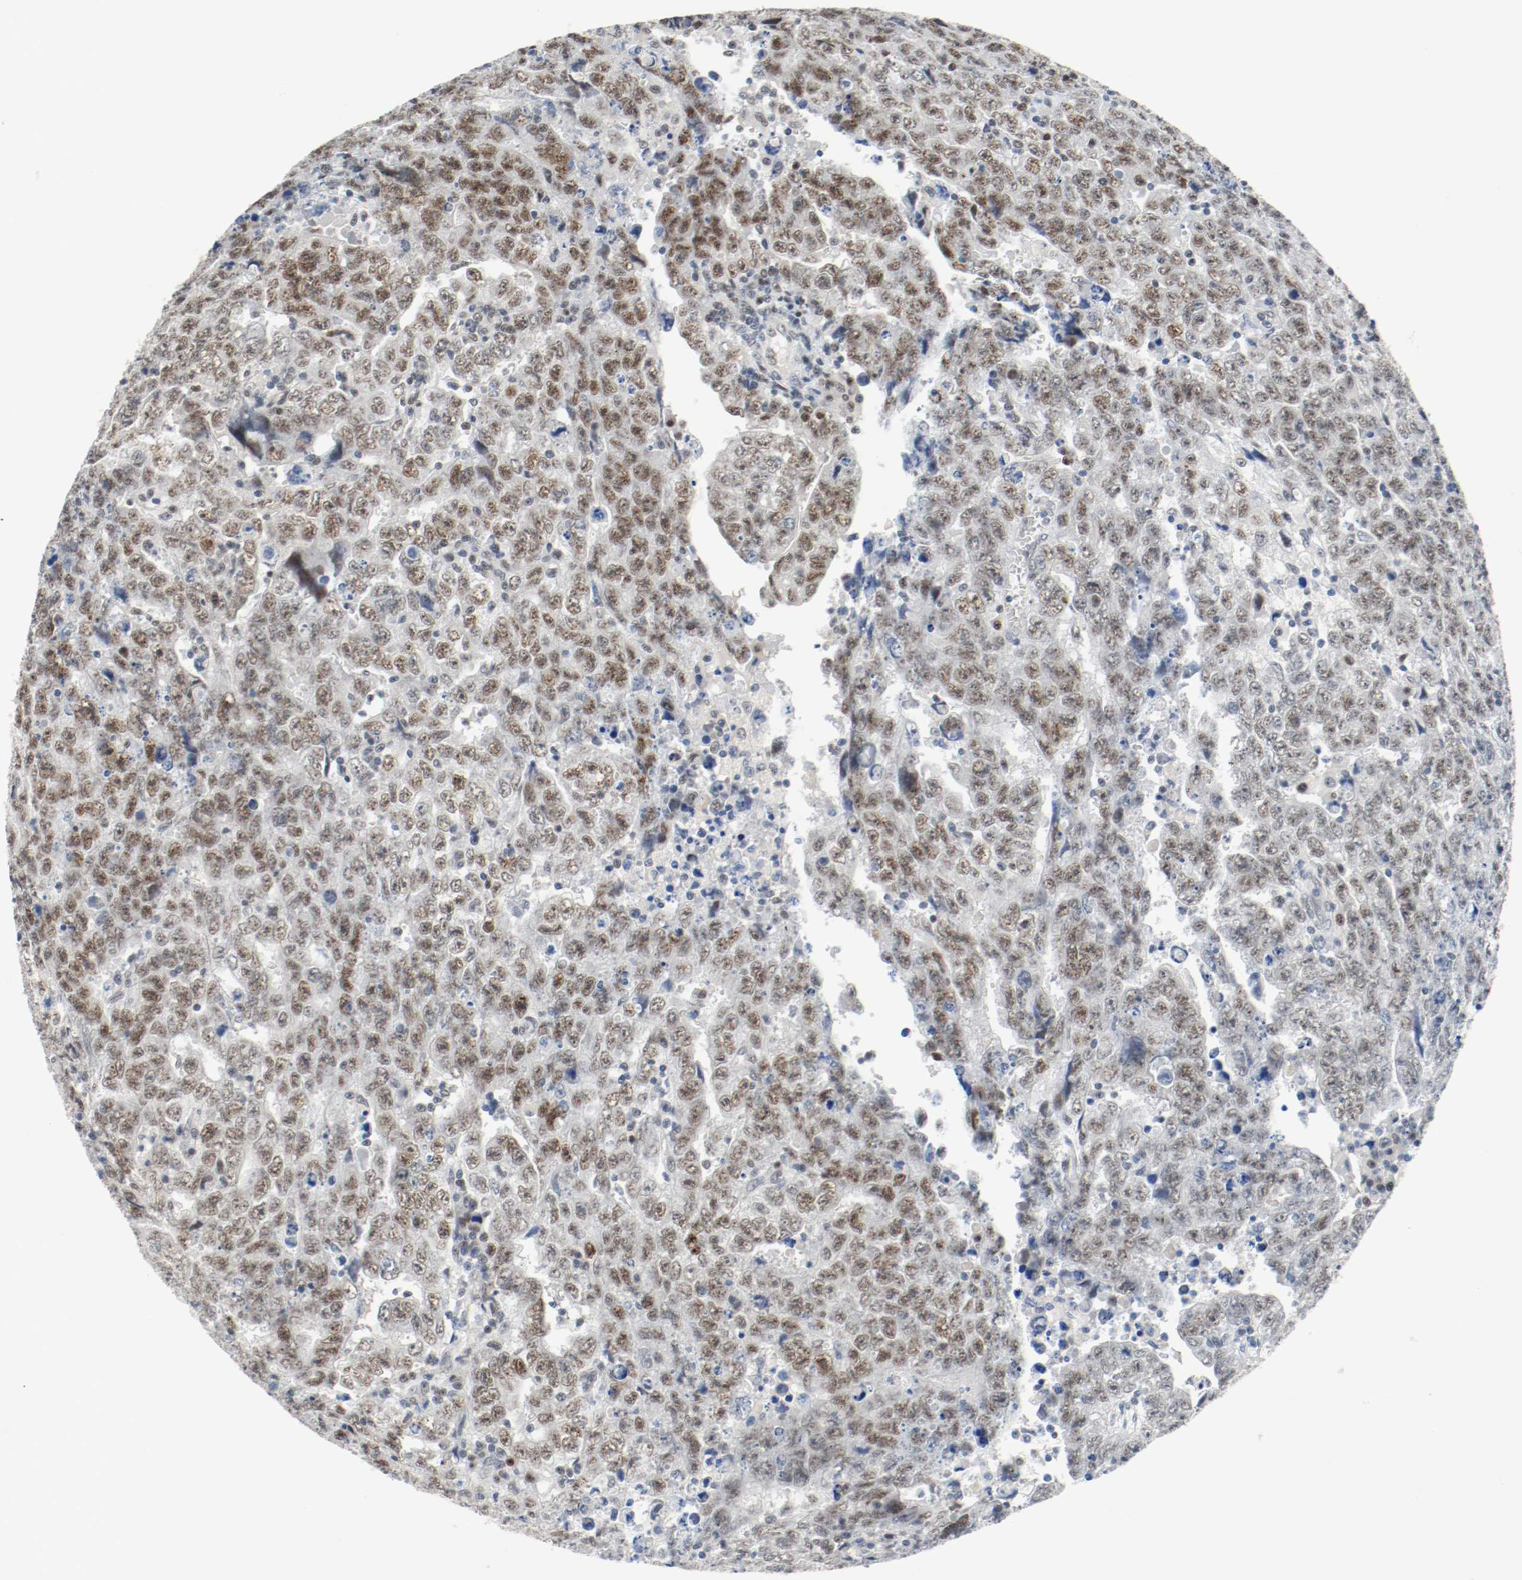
{"staining": {"intensity": "strong", "quantity": "25%-75%", "location": "nuclear"}, "tissue": "testis cancer", "cell_type": "Tumor cells", "image_type": "cancer", "snomed": [{"axis": "morphology", "description": "Carcinoma, Embryonal, NOS"}, {"axis": "topography", "description": "Testis"}], "caption": "There is high levels of strong nuclear expression in tumor cells of testis cancer (embryonal carcinoma), as demonstrated by immunohistochemical staining (brown color).", "gene": "ASH1L", "patient": {"sex": "male", "age": 28}}